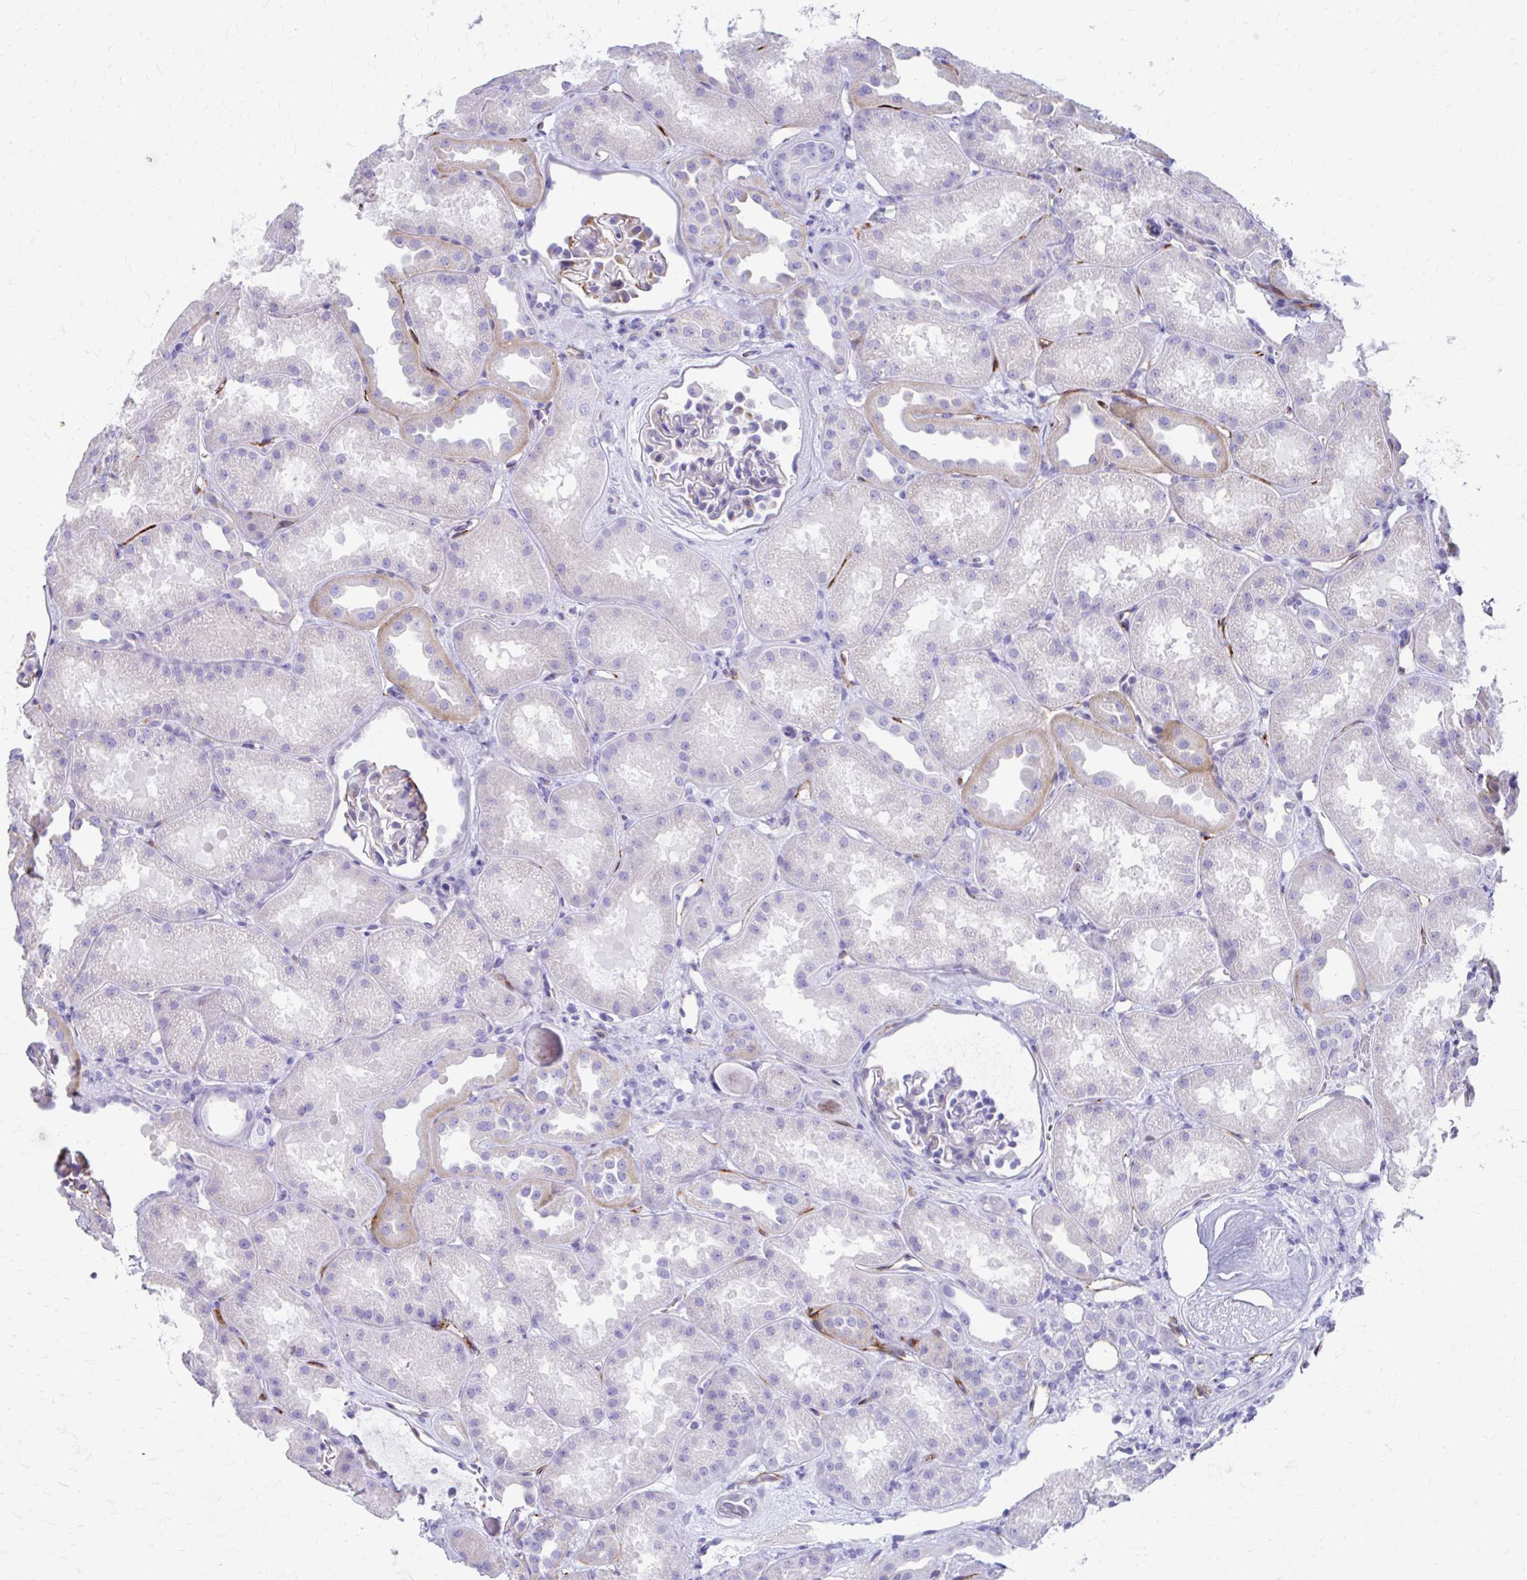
{"staining": {"intensity": "weak", "quantity": "<25%", "location": "cytoplasmic/membranous"}, "tissue": "kidney", "cell_type": "Cells in glomeruli", "image_type": "normal", "snomed": [{"axis": "morphology", "description": "Normal tissue, NOS"}, {"axis": "topography", "description": "Kidney"}], "caption": "A high-resolution image shows IHC staining of normal kidney, which exhibits no significant expression in cells in glomeruli.", "gene": "ENSG00000285953", "patient": {"sex": "male", "age": 61}}